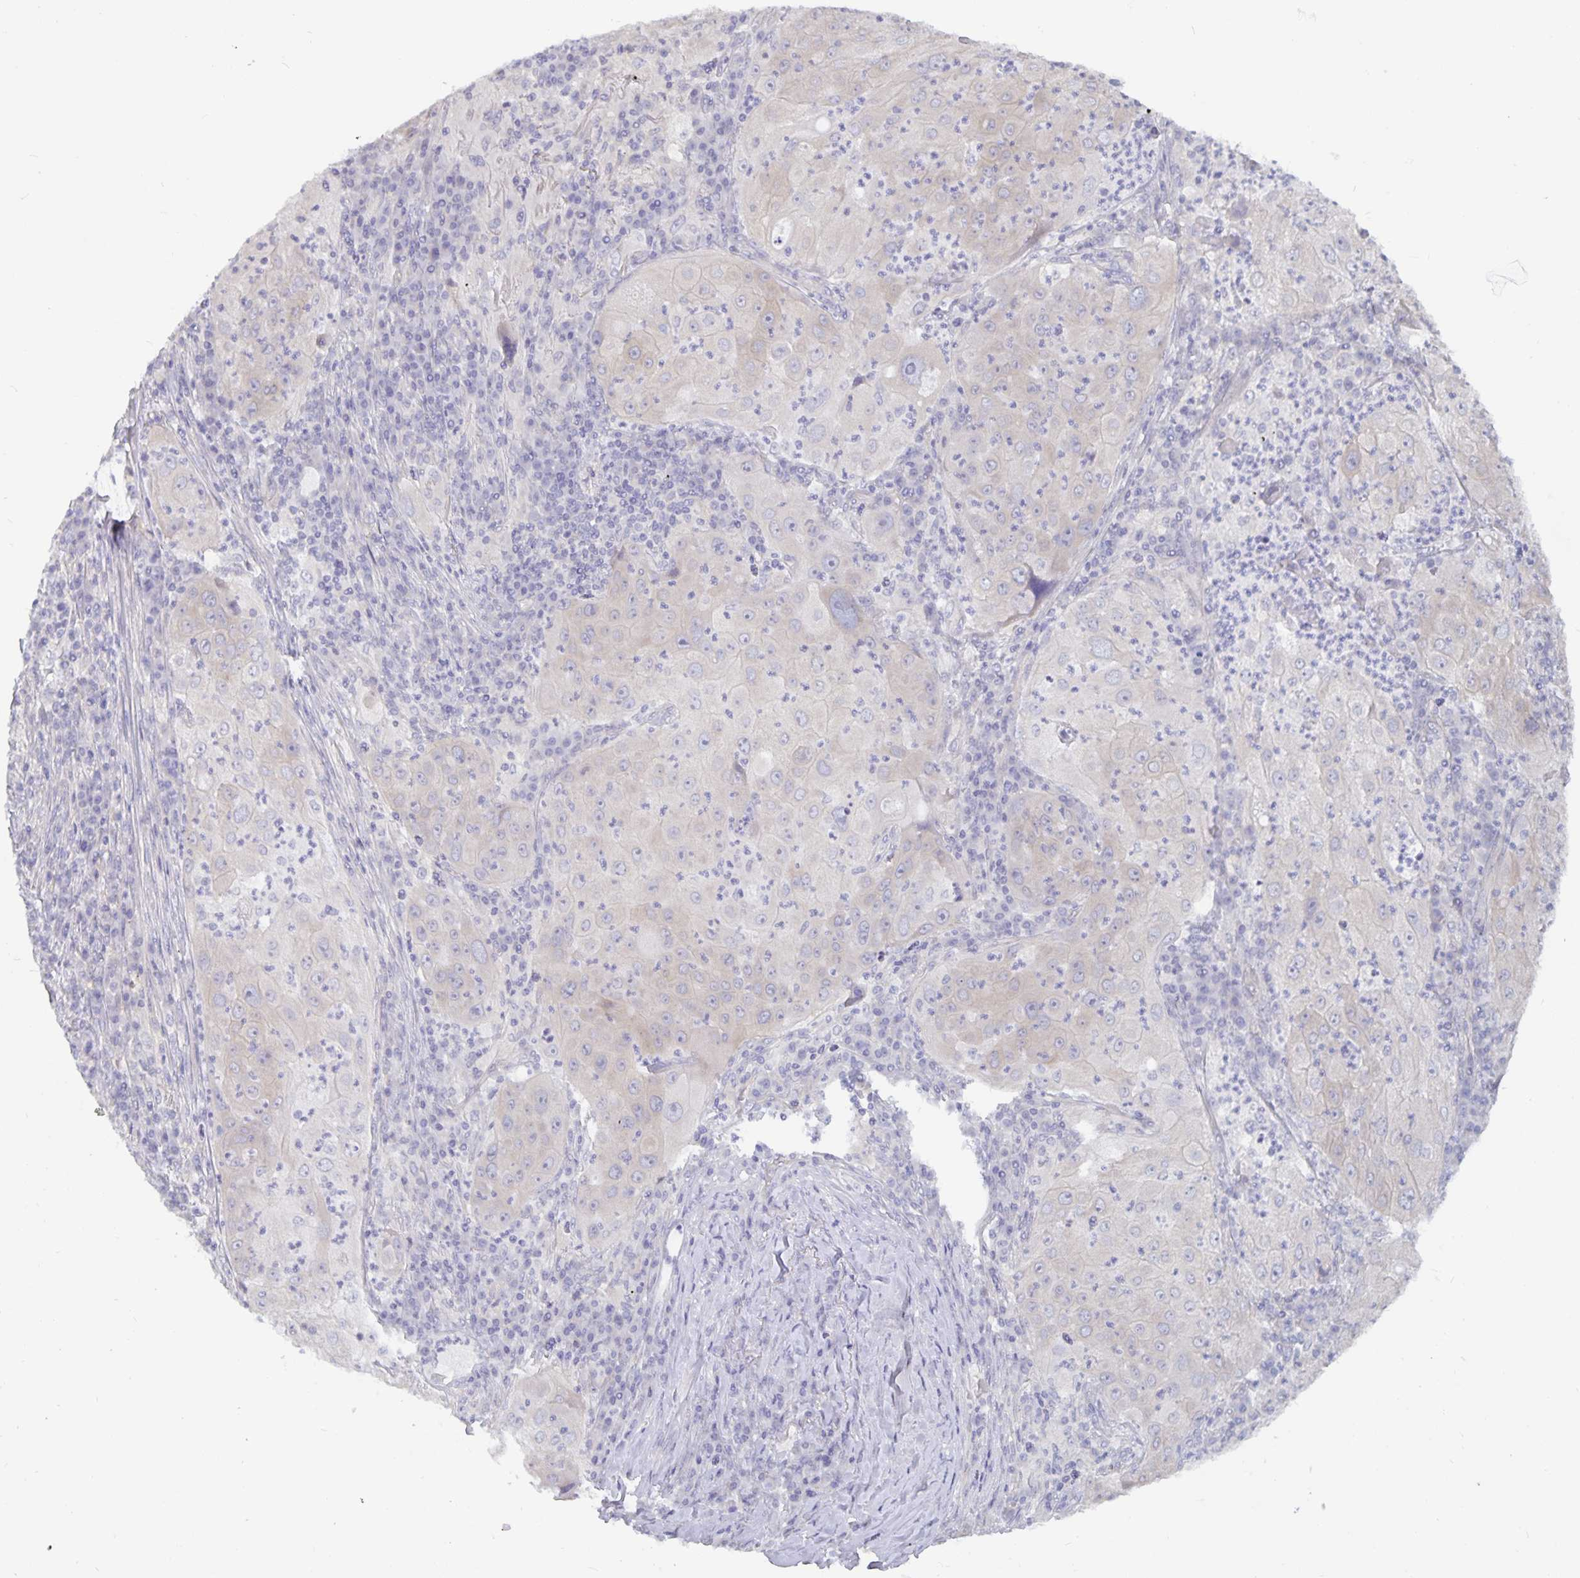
{"staining": {"intensity": "weak", "quantity": "<25%", "location": "cytoplasmic/membranous"}, "tissue": "lung cancer", "cell_type": "Tumor cells", "image_type": "cancer", "snomed": [{"axis": "morphology", "description": "Squamous cell carcinoma, NOS"}, {"axis": "topography", "description": "Lung"}], "caption": "DAB (3,3'-diaminobenzidine) immunohistochemical staining of lung cancer shows no significant positivity in tumor cells.", "gene": "PLCB3", "patient": {"sex": "female", "age": 59}}